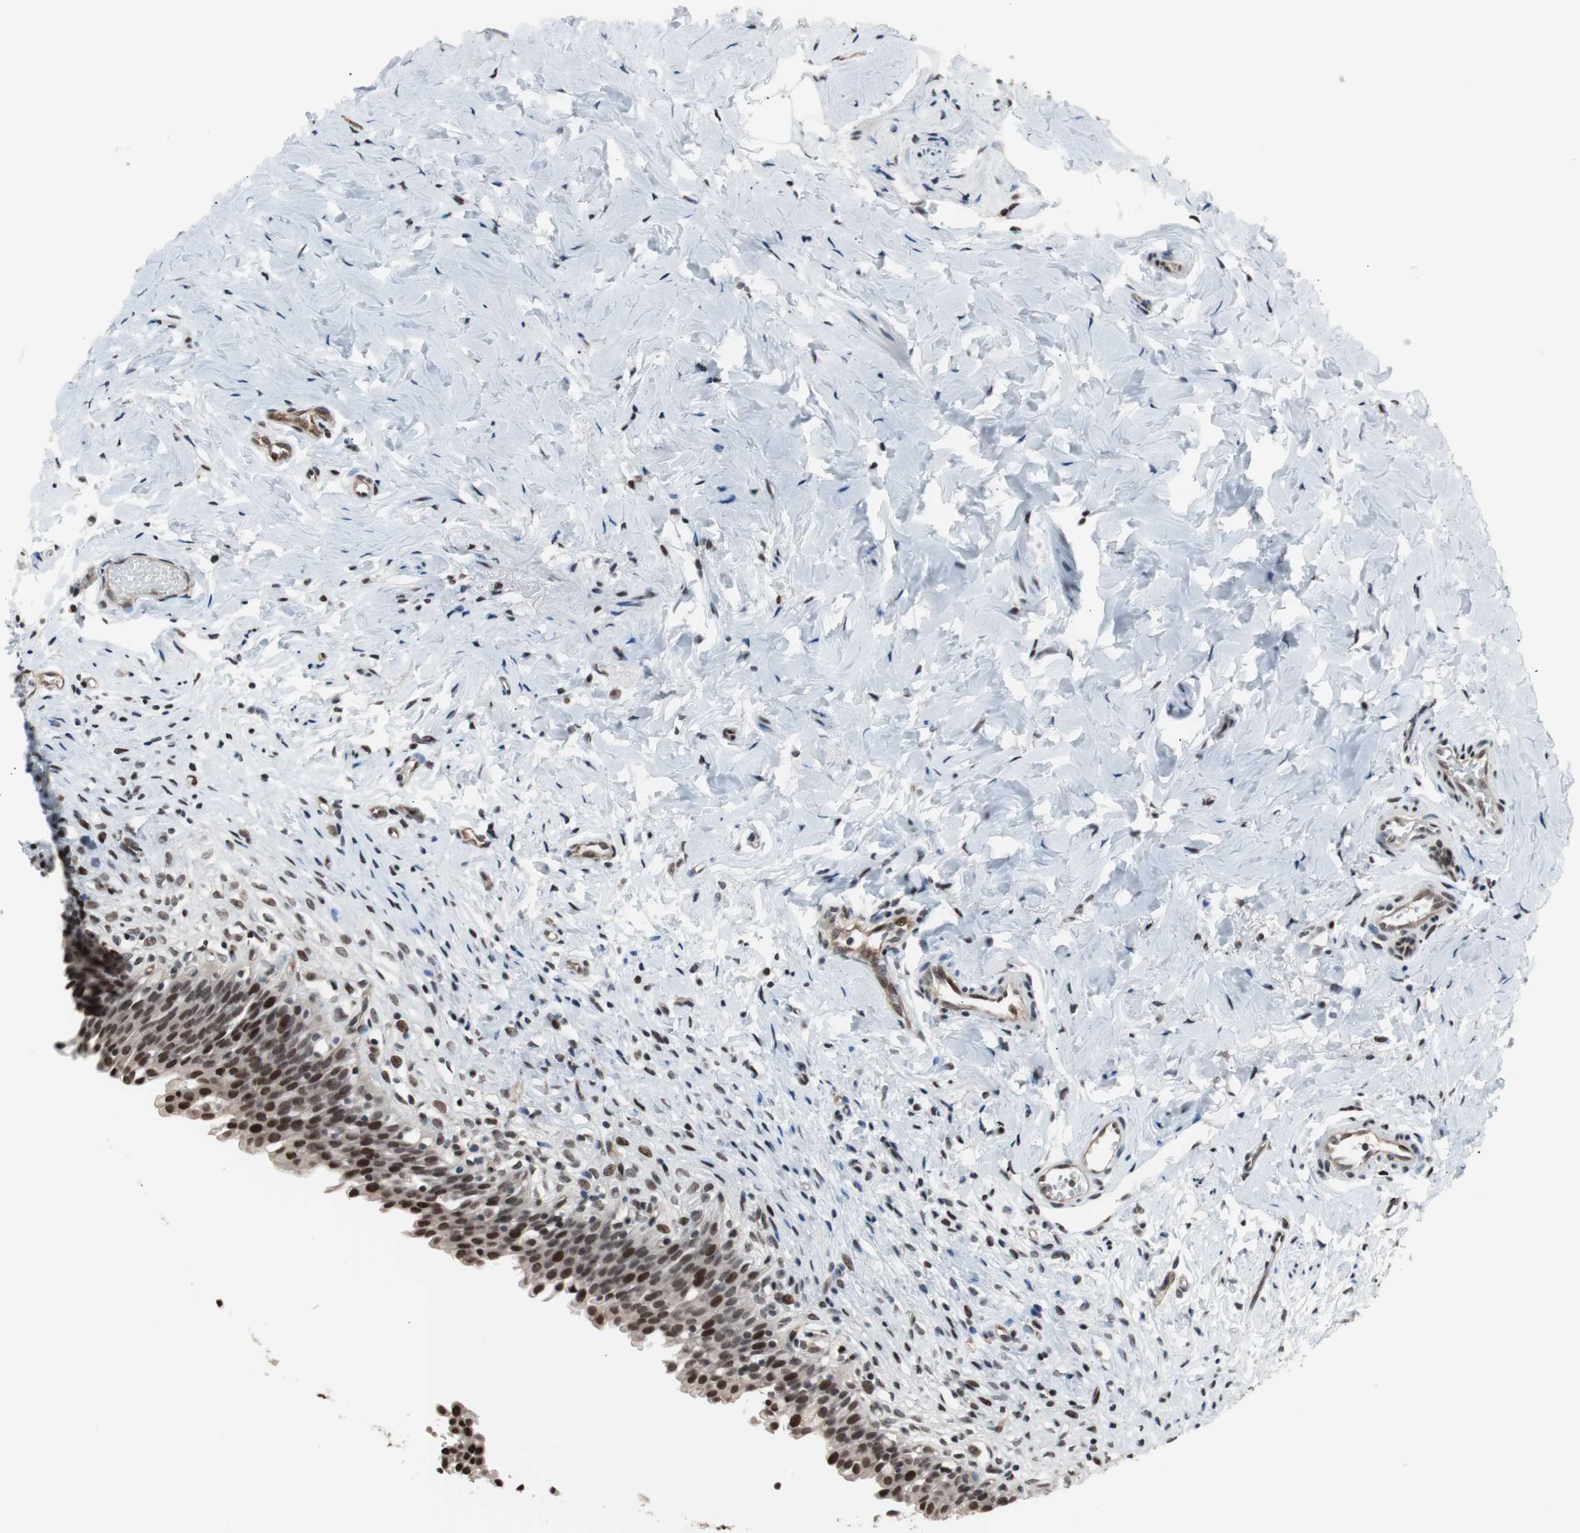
{"staining": {"intensity": "strong", "quantity": ">75%", "location": "nuclear"}, "tissue": "urinary bladder", "cell_type": "Urothelial cells", "image_type": "normal", "snomed": [{"axis": "morphology", "description": "Normal tissue, NOS"}, {"axis": "morphology", "description": "Inflammation, NOS"}, {"axis": "topography", "description": "Urinary bladder"}], "caption": "Immunohistochemical staining of normal urinary bladder shows >75% levels of strong nuclear protein positivity in about >75% of urothelial cells.", "gene": "POGZ", "patient": {"sex": "female", "age": 80}}